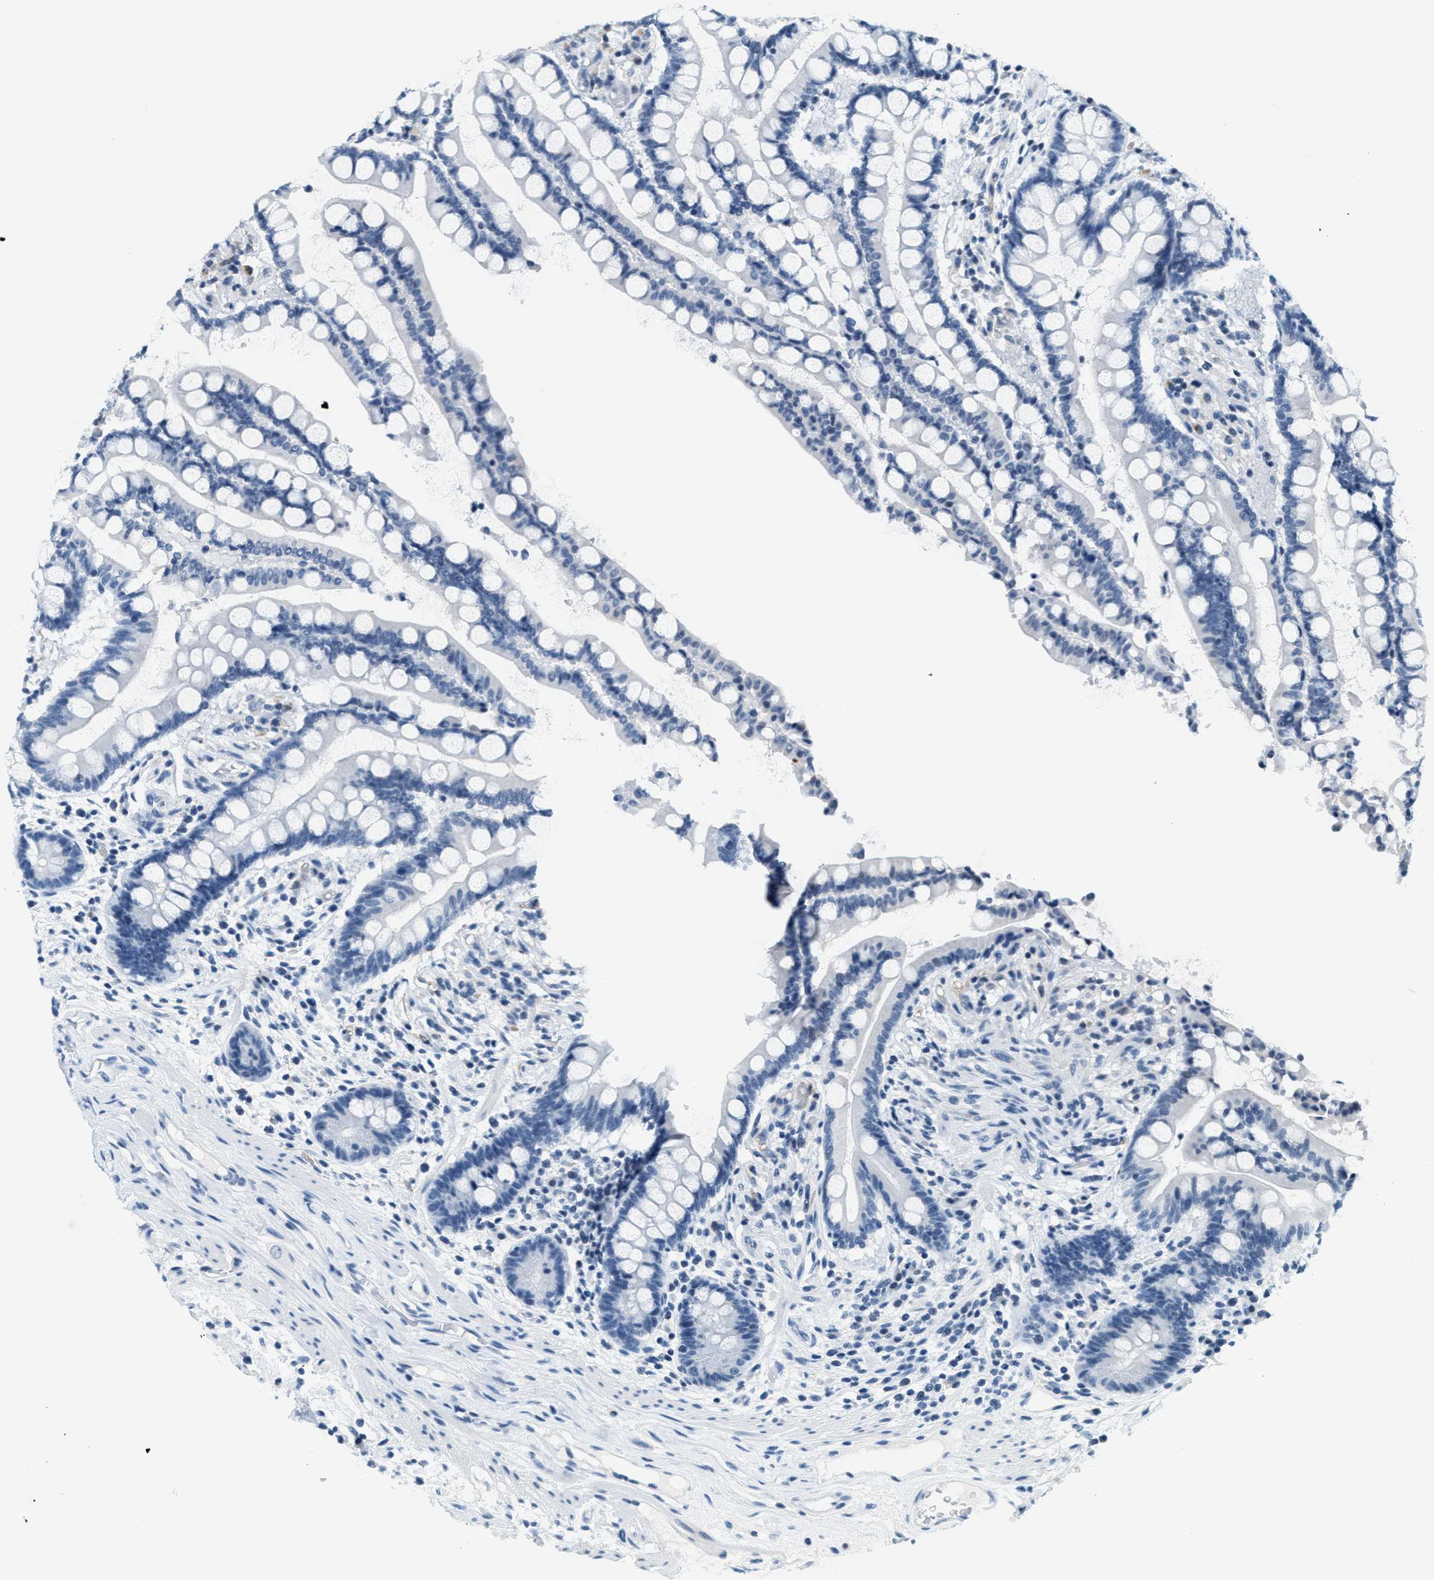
{"staining": {"intensity": "negative", "quantity": "none", "location": "none"}, "tissue": "colon", "cell_type": "Endothelial cells", "image_type": "normal", "snomed": [{"axis": "morphology", "description": "Normal tissue, NOS"}, {"axis": "topography", "description": "Colon"}], "caption": "Immunohistochemistry (IHC) of unremarkable colon demonstrates no positivity in endothelial cells. (Stains: DAB immunohistochemistry (IHC) with hematoxylin counter stain, Microscopy: brightfield microscopy at high magnification).", "gene": "CA4", "patient": {"sex": "male", "age": 73}}